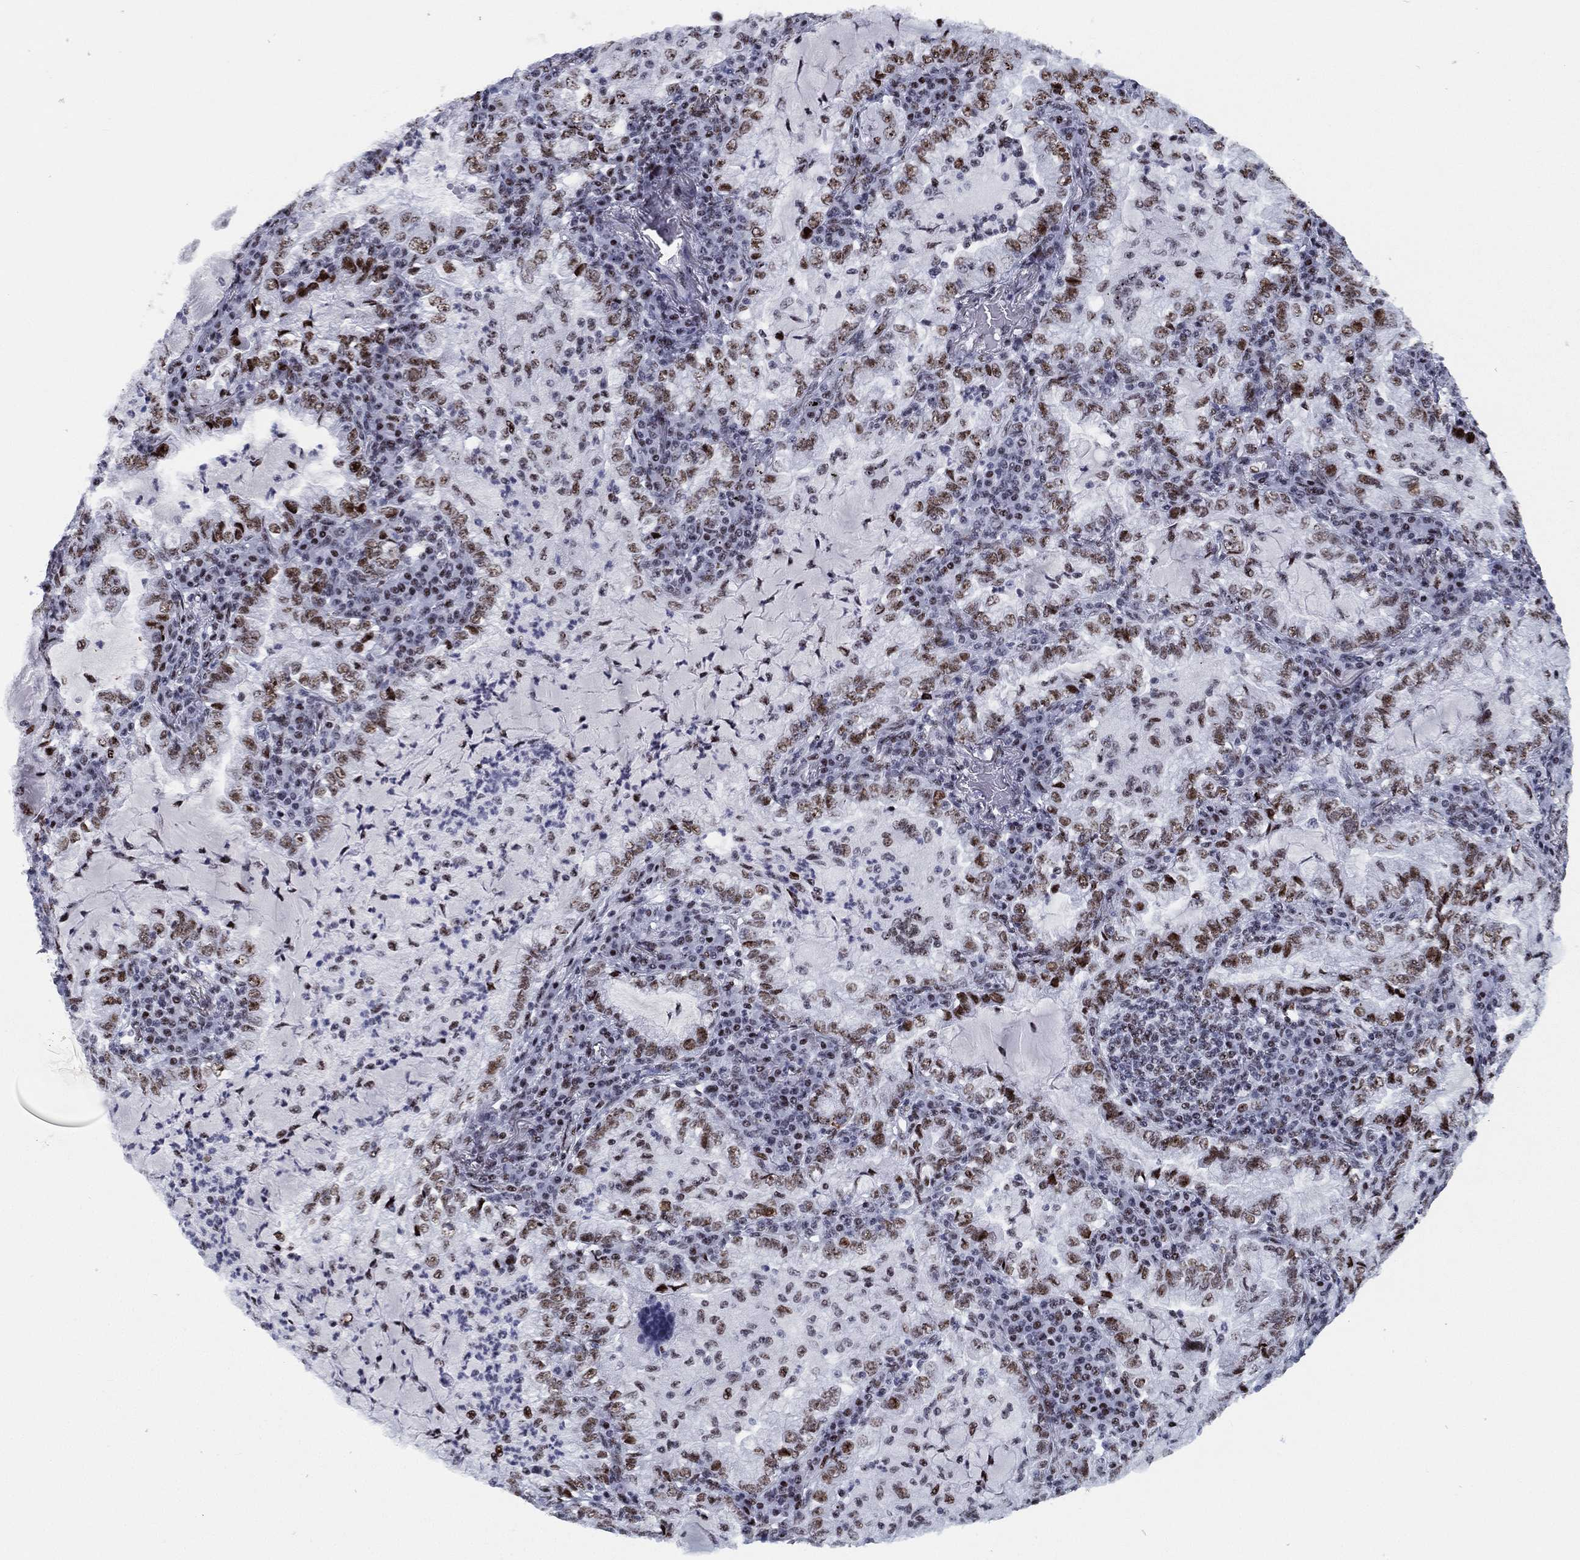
{"staining": {"intensity": "moderate", "quantity": "25%-75%", "location": "nuclear"}, "tissue": "lung cancer", "cell_type": "Tumor cells", "image_type": "cancer", "snomed": [{"axis": "morphology", "description": "Adenocarcinoma, NOS"}, {"axis": "topography", "description": "Lung"}], "caption": "Lung adenocarcinoma was stained to show a protein in brown. There is medium levels of moderate nuclear positivity in approximately 25%-75% of tumor cells. (Brightfield microscopy of DAB IHC at high magnification).", "gene": "CYB561D2", "patient": {"sex": "female", "age": 73}}